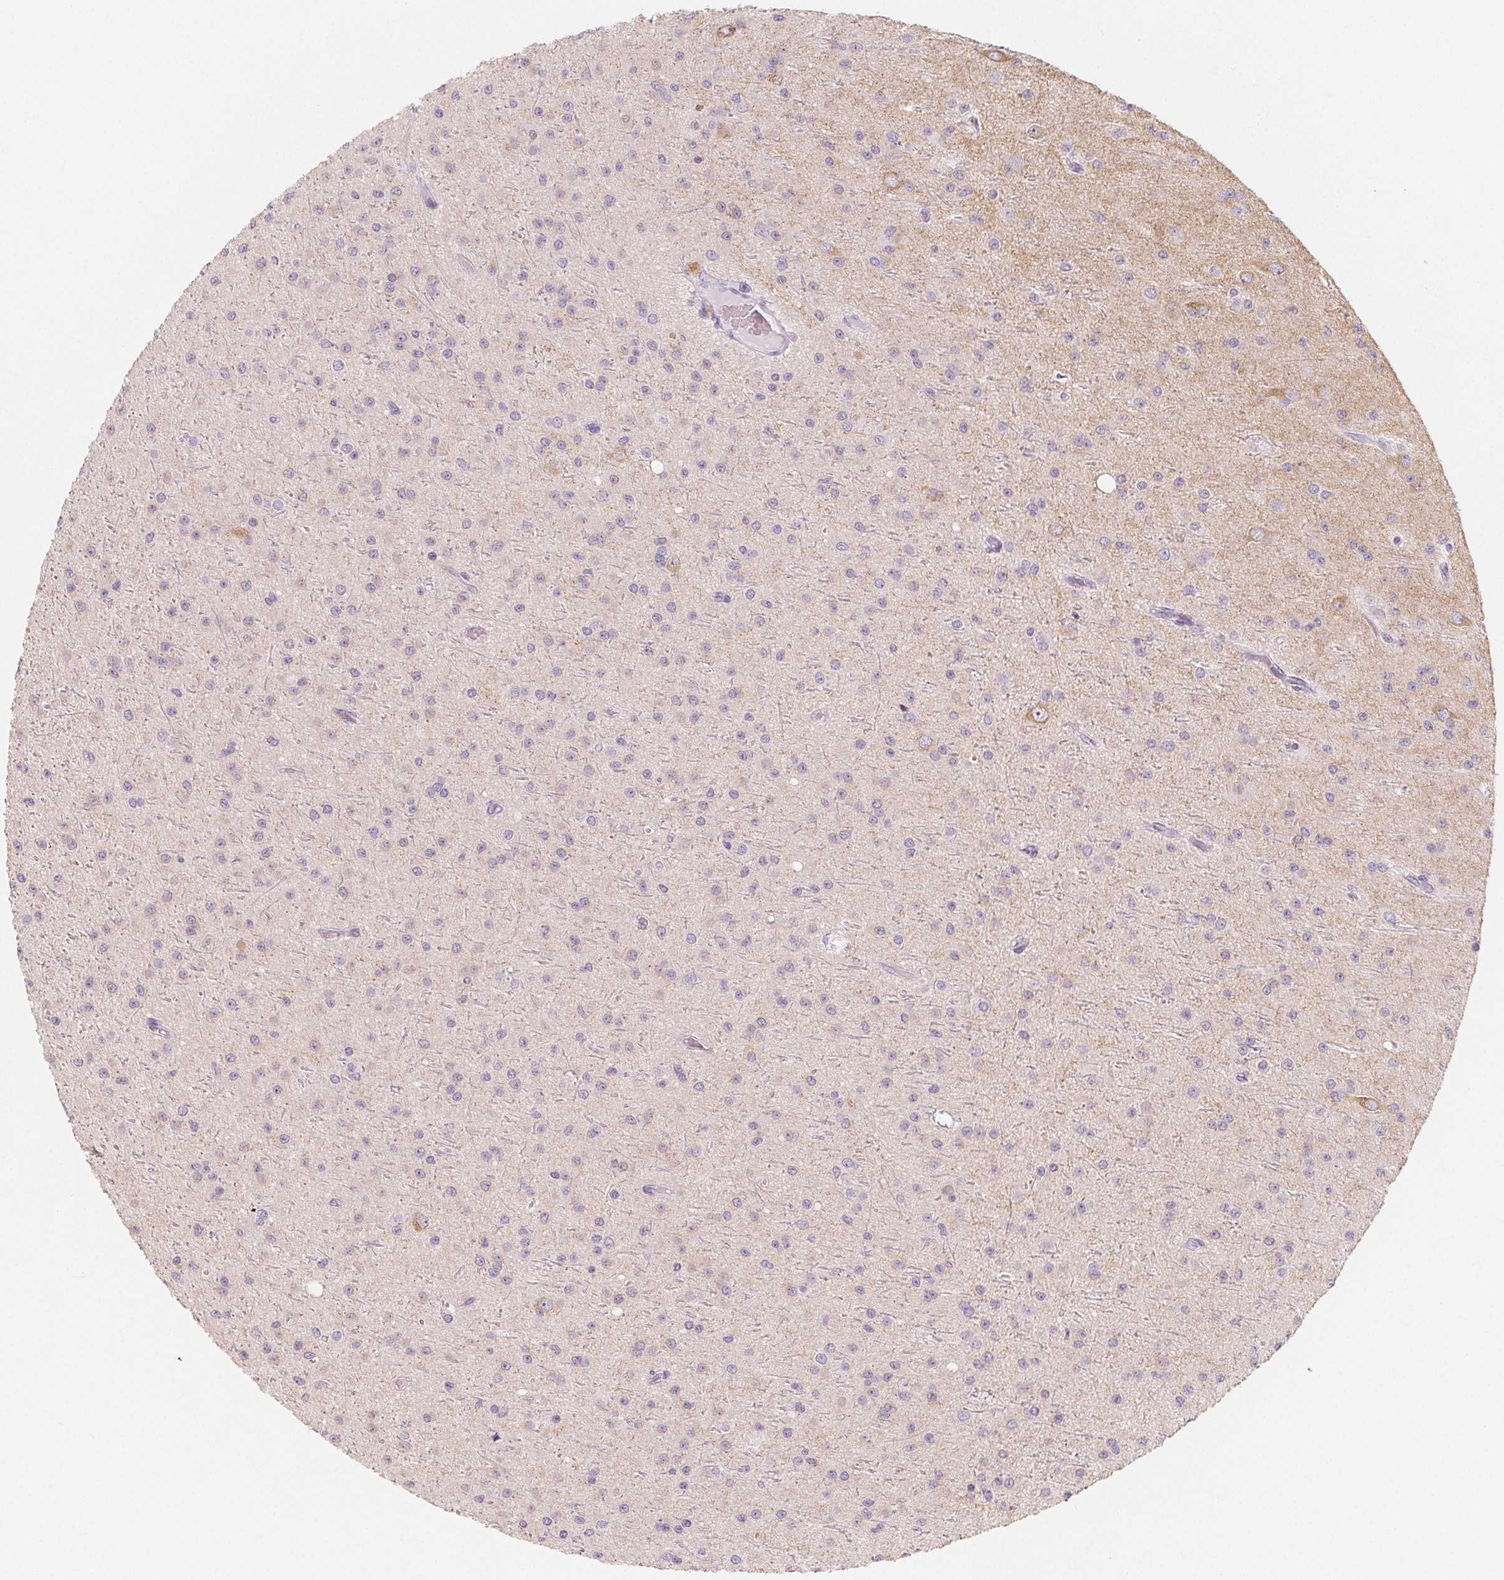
{"staining": {"intensity": "negative", "quantity": "none", "location": "none"}, "tissue": "glioma", "cell_type": "Tumor cells", "image_type": "cancer", "snomed": [{"axis": "morphology", "description": "Glioma, malignant, Low grade"}, {"axis": "topography", "description": "Brain"}], "caption": "This is an IHC micrograph of malignant low-grade glioma. There is no expression in tumor cells.", "gene": "SH3GL2", "patient": {"sex": "male", "age": 27}}